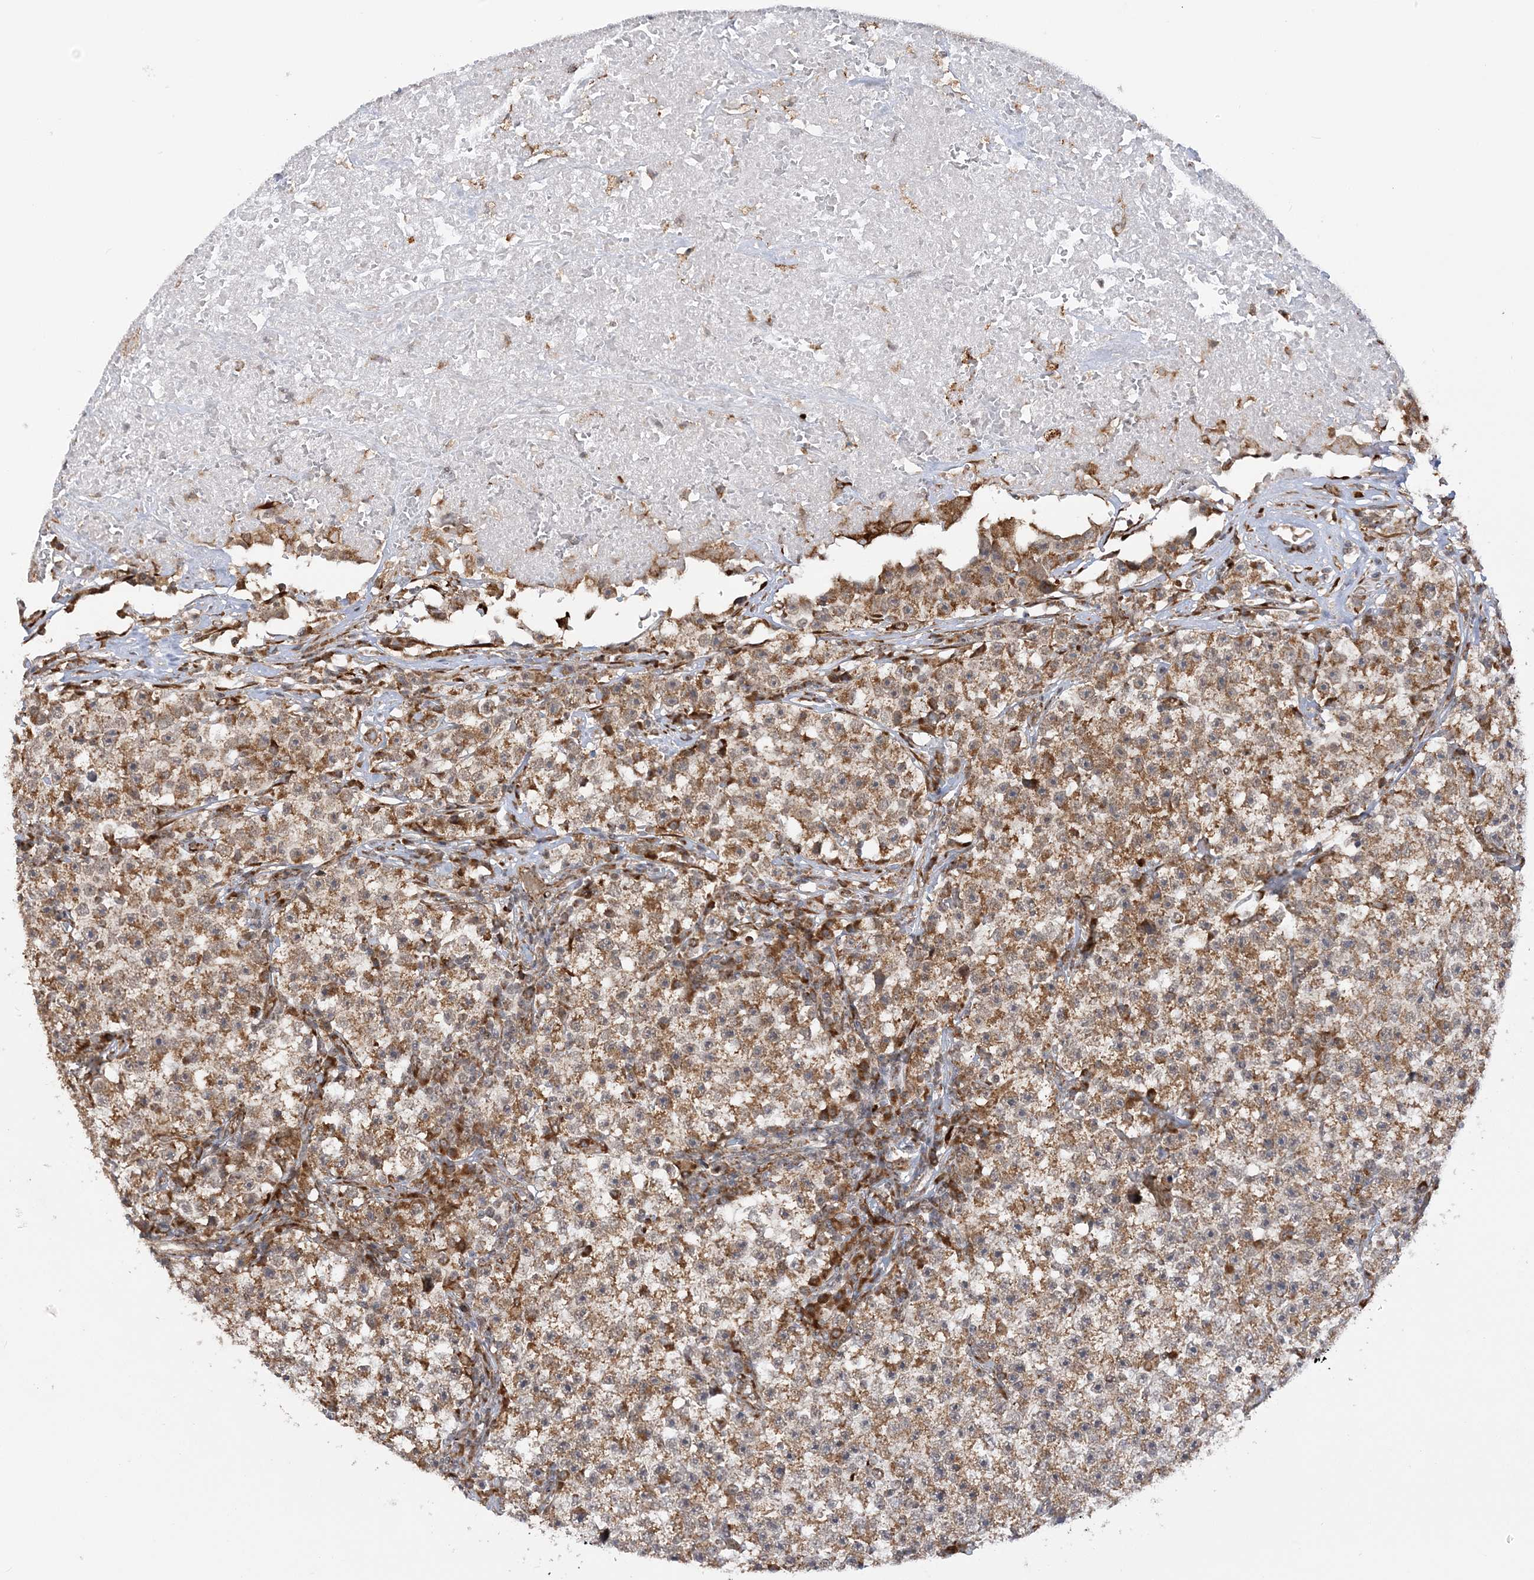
{"staining": {"intensity": "moderate", "quantity": ">75%", "location": "cytoplasmic/membranous"}, "tissue": "testis cancer", "cell_type": "Tumor cells", "image_type": "cancer", "snomed": [{"axis": "morphology", "description": "Seminoma, NOS"}, {"axis": "topography", "description": "Testis"}], "caption": "Seminoma (testis) tissue shows moderate cytoplasmic/membranous staining in approximately >75% of tumor cells, visualized by immunohistochemistry.", "gene": "MRPL47", "patient": {"sex": "male", "age": 22}}